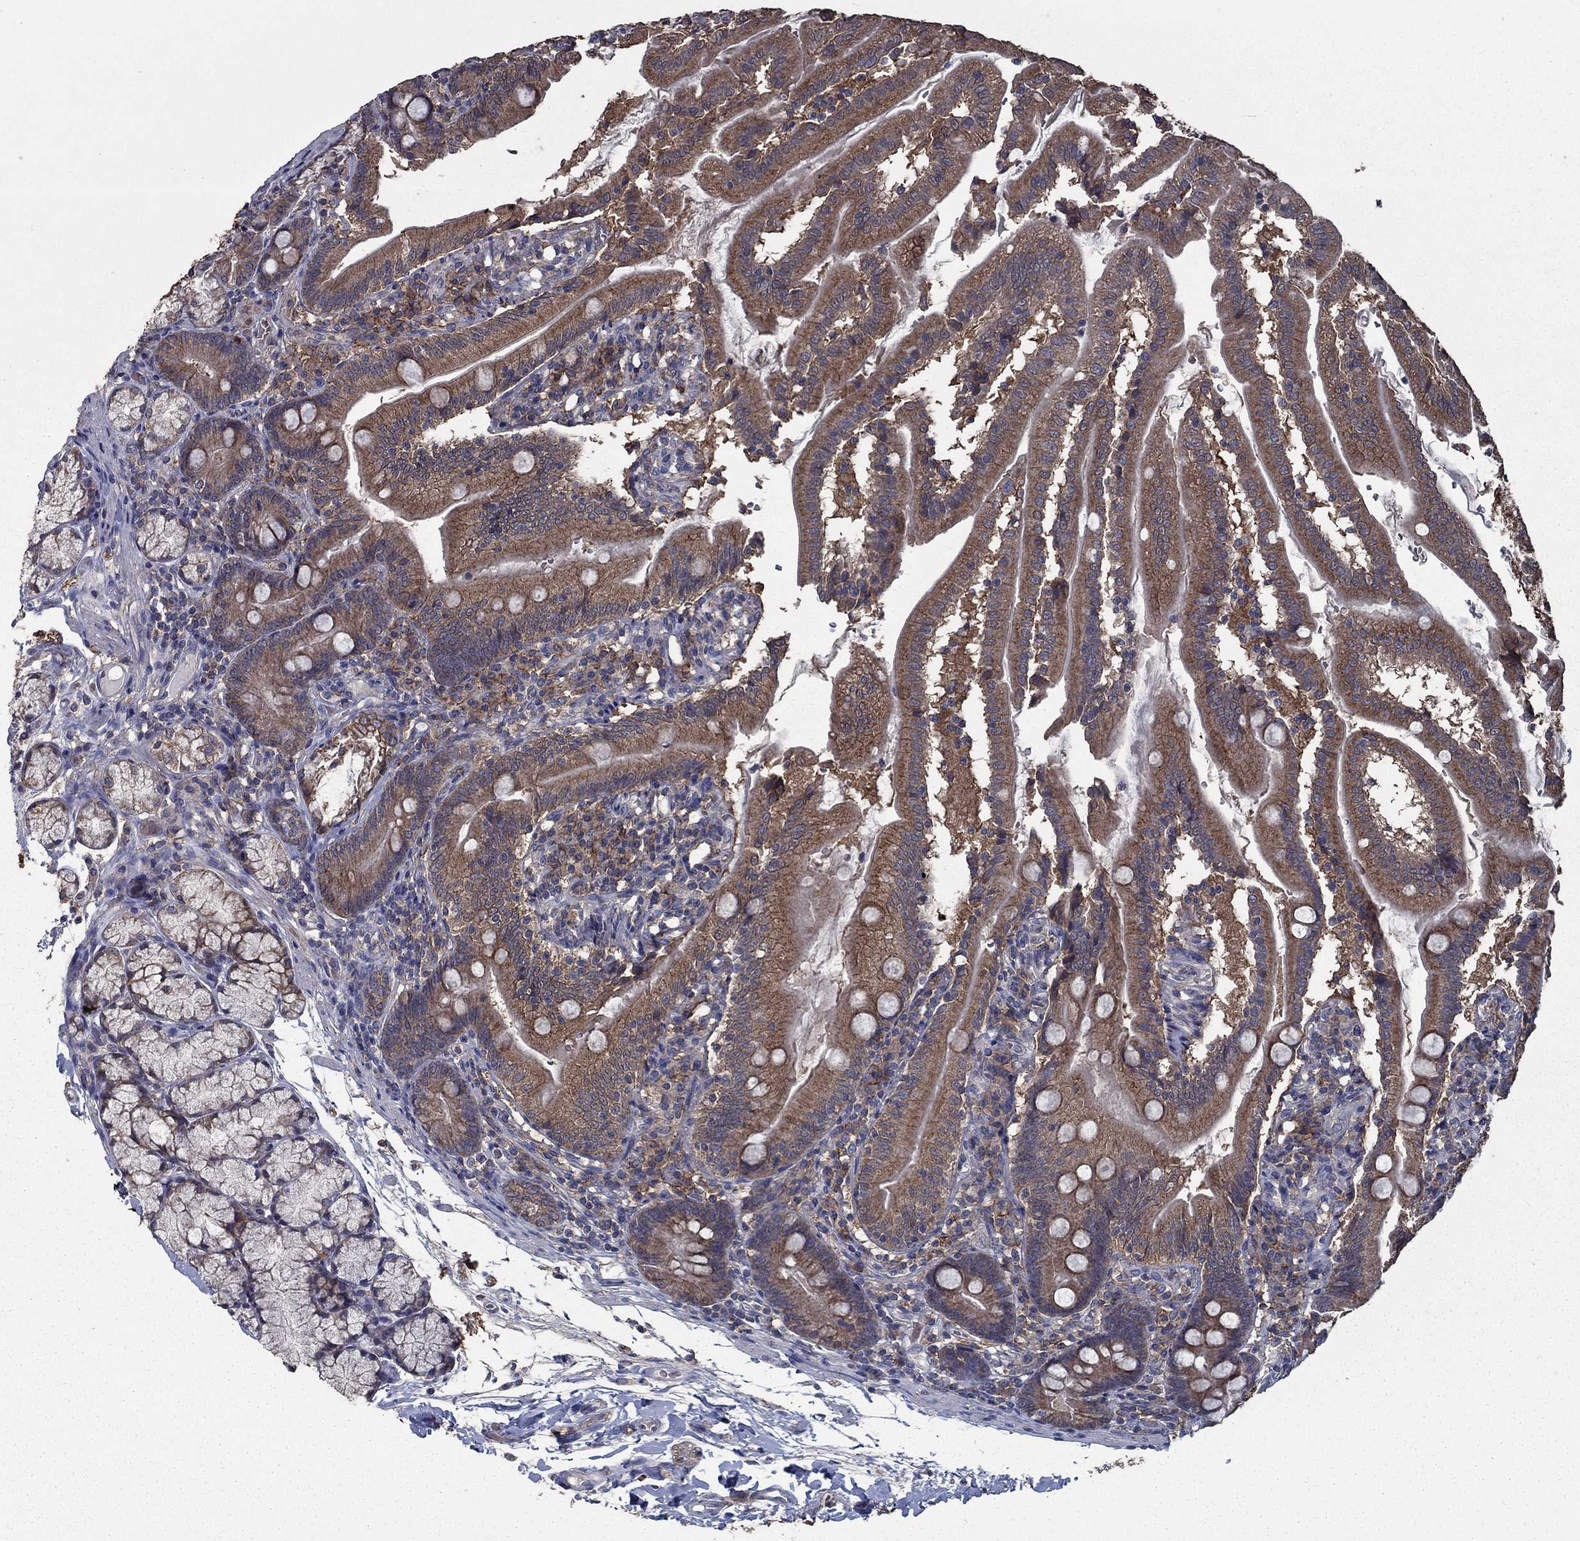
{"staining": {"intensity": "moderate", "quantity": "25%-75%", "location": "cytoplasmic/membranous"}, "tissue": "duodenum", "cell_type": "Glandular cells", "image_type": "normal", "snomed": [{"axis": "morphology", "description": "Normal tissue, NOS"}, {"axis": "topography", "description": "Duodenum"}], "caption": "This is a histology image of IHC staining of benign duodenum, which shows moderate positivity in the cytoplasmic/membranous of glandular cells.", "gene": "SLC44A1", "patient": {"sex": "female", "age": 67}}